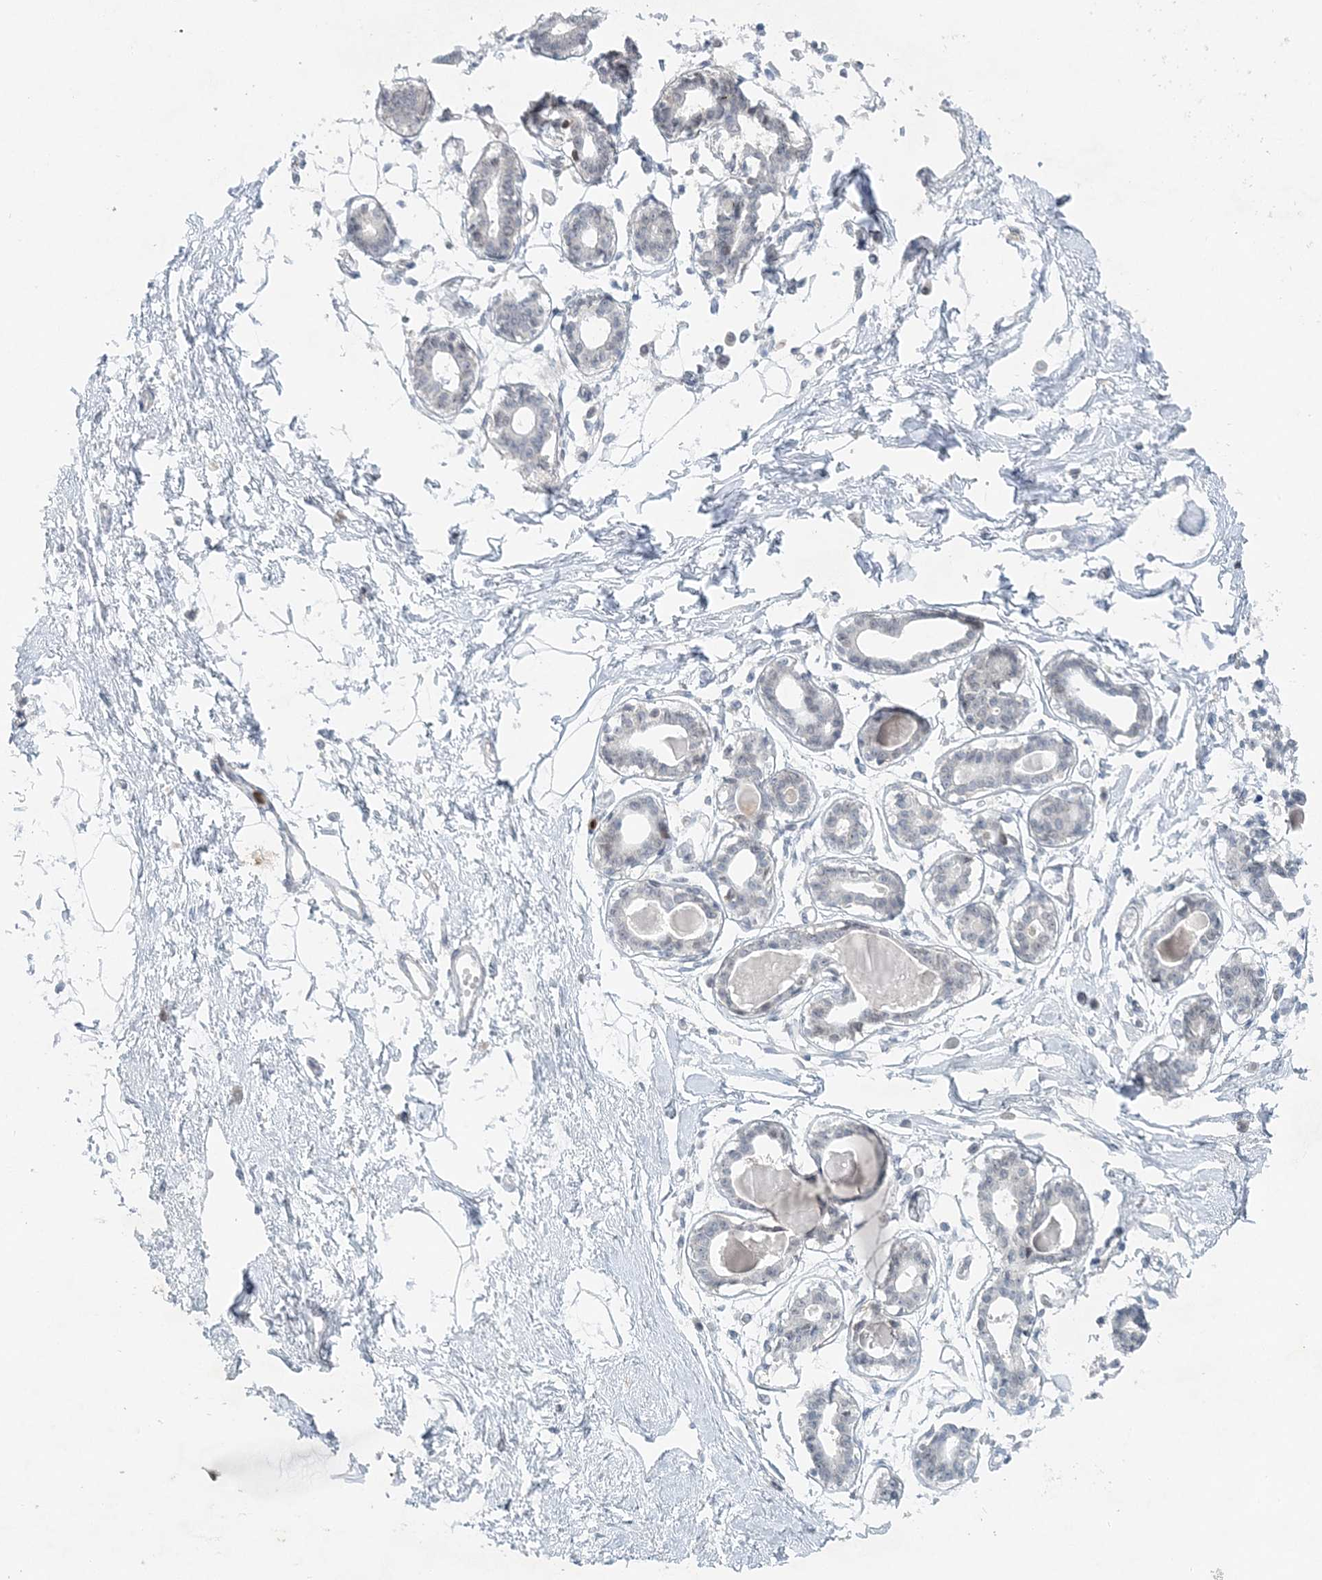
{"staining": {"intensity": "negative", "quantity": "none", "location": "none"}, "tissue": "breast", "cell_type": "Adipocytes", "image_type": "normal", "snomed": [{"axis": "morphology", "description": "Normal tissue, NOS"}, {"axis": "topography", "description": "Breast"}], "caption": "The immunohistochemistry (IHC) histopathology image has no significant expression in adipocytes of breast.", "gene": "NUP54", "patient": {"sex": "female", "age": 45}}